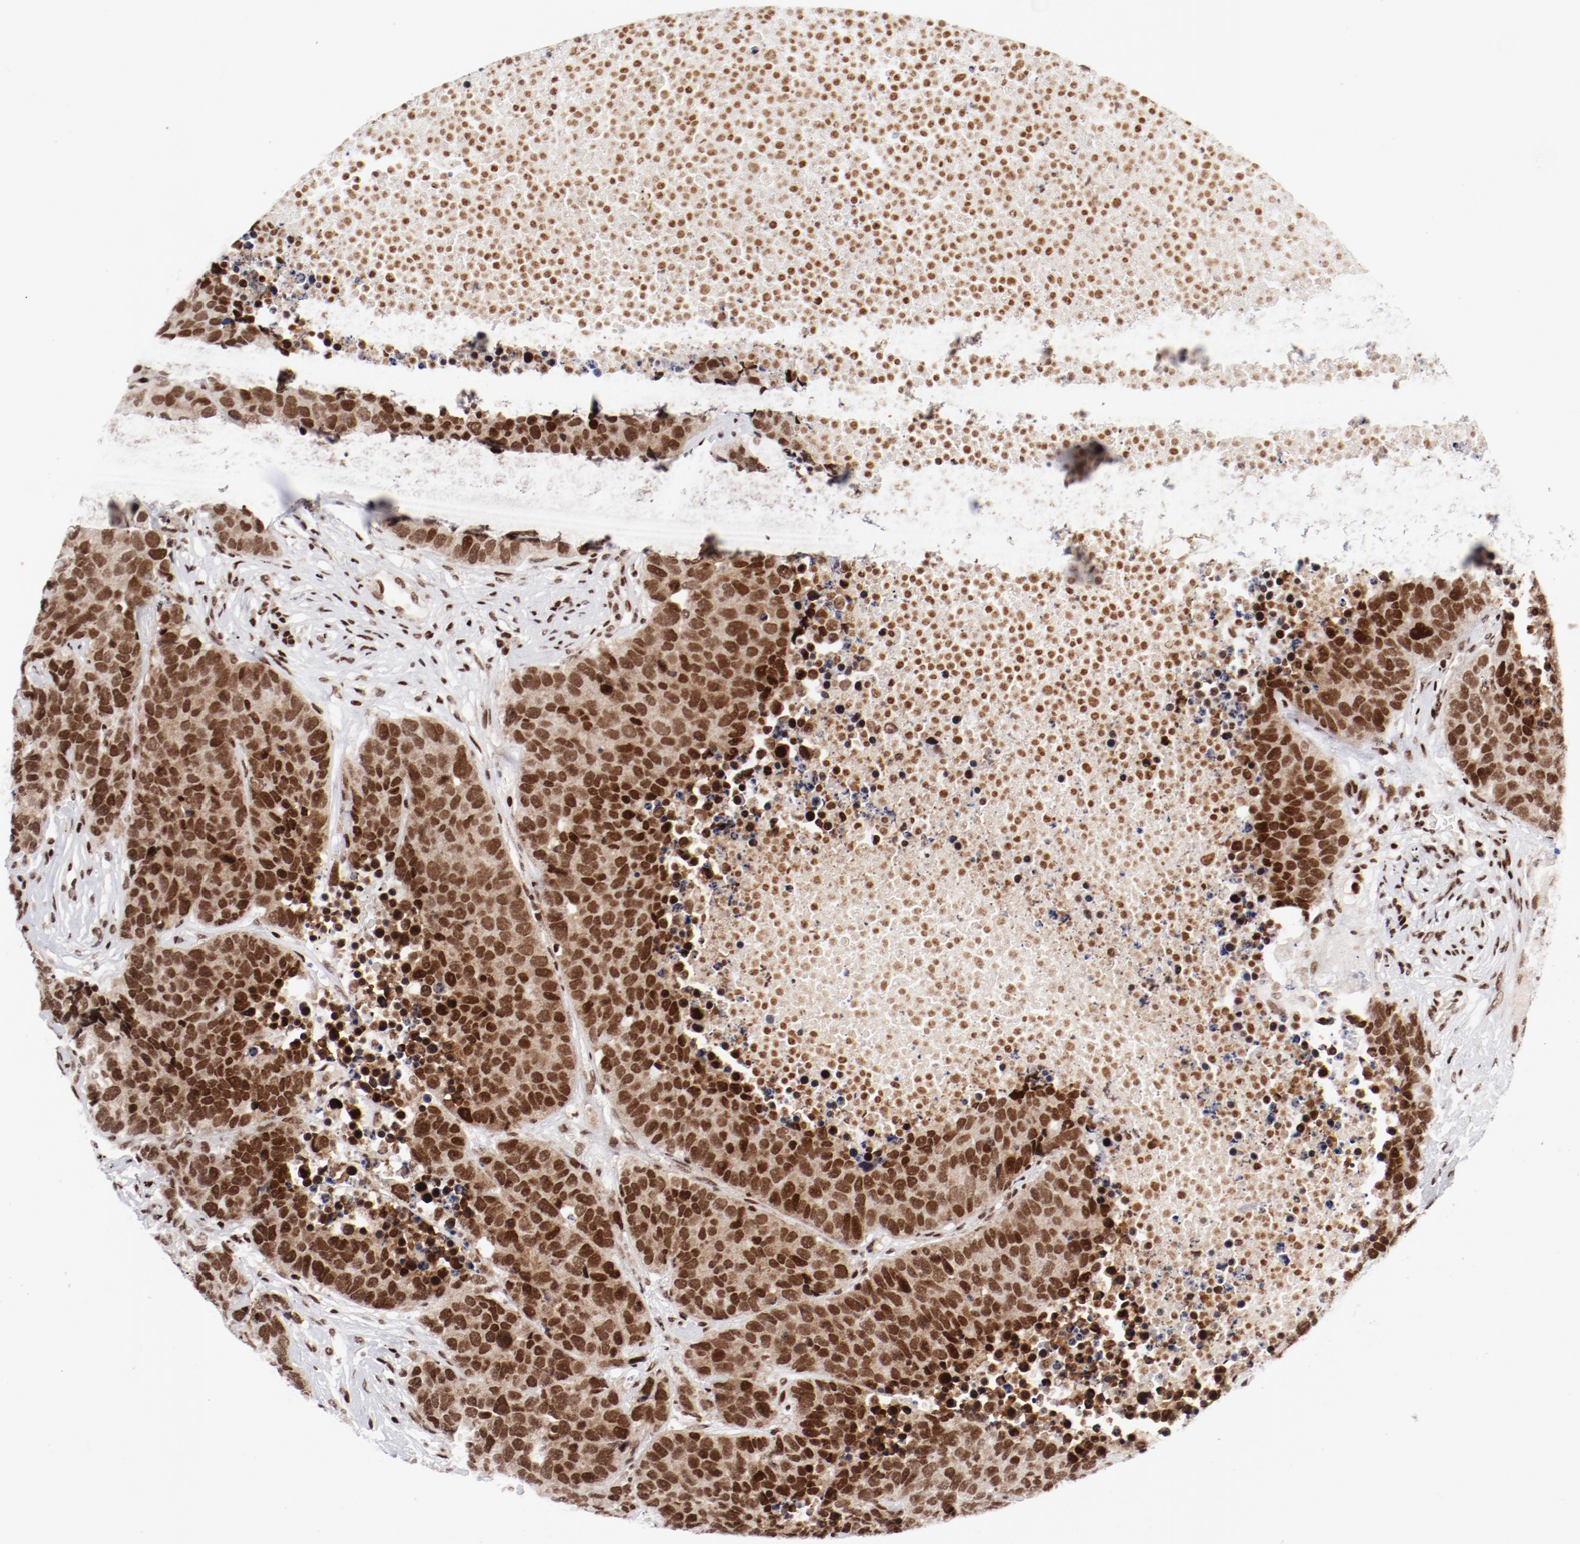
{"staining": {"intensity": "strong", "quantity": ">75%", "location": "nuclear"}, "tissue": "carcinoid", "cell_type": "Tumor cells", "image_type": "cancer", "snomed": [{"axis": "morphology", "description": "Carcinoid, malignant, NOS"}, {"axis": "topography", "description": "Lung"}], "caption": "Carcinoid stained with immunohistochemistry exhibits strong nuclear positivity in approximately >75% of tumor cells.", "gene": "NFYB", "patient": {"sex": "male", "age": 60}}